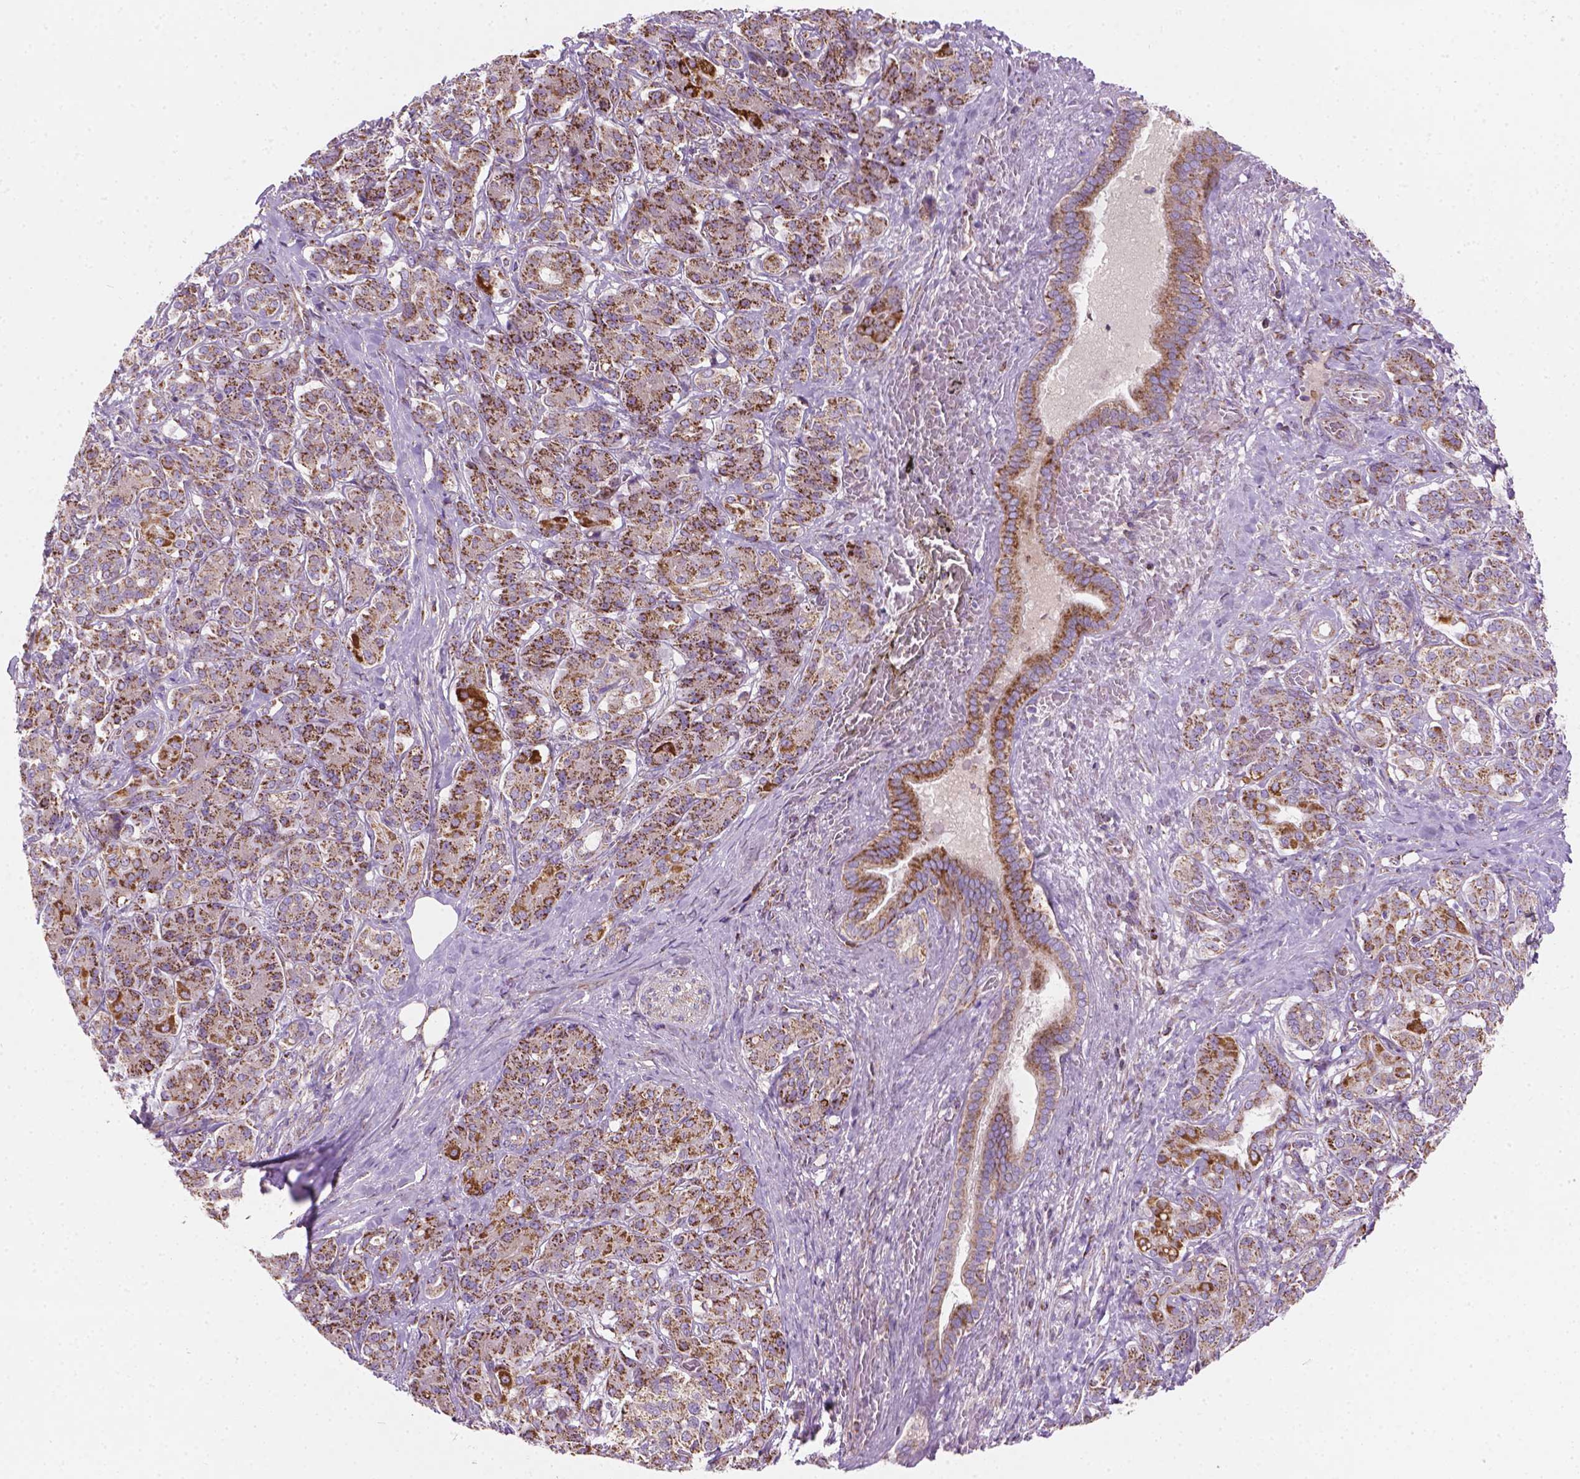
{"staining": {"intensity": "moderate", "quantity": ">75%", "location": "cytoplasmic/membranous"}, "tissue": "pancreatic cancer", "cell_type": "Tumor cells", "image_type": "cancer", "snomed": [{"axis": "morphology", "description": "Normal tissue, NOS"}, {"axis": "morphology", "description": "Inflammation, NOS"}, {"axis": "morphology", "description": "Adenocarcinoma, NOS"}, {"axis": "topography", "description": "Pancreas"}], "caption": "IHC staining of pancreatic adenocarcinoma, which shows medium levels of moderate cytoplasmic/membranous positivity in approximately >75% of tumor cells indicating moderate cytoplasmic/membranous protein staining. The staining was performed using DAB (3,3'-diaminobenzidine) (brown) for protein detection and nuclei were counterstained in hematoxylin (blue).", "gene": "PIBF1", "patient": {"sex": "male", "age": 57}}